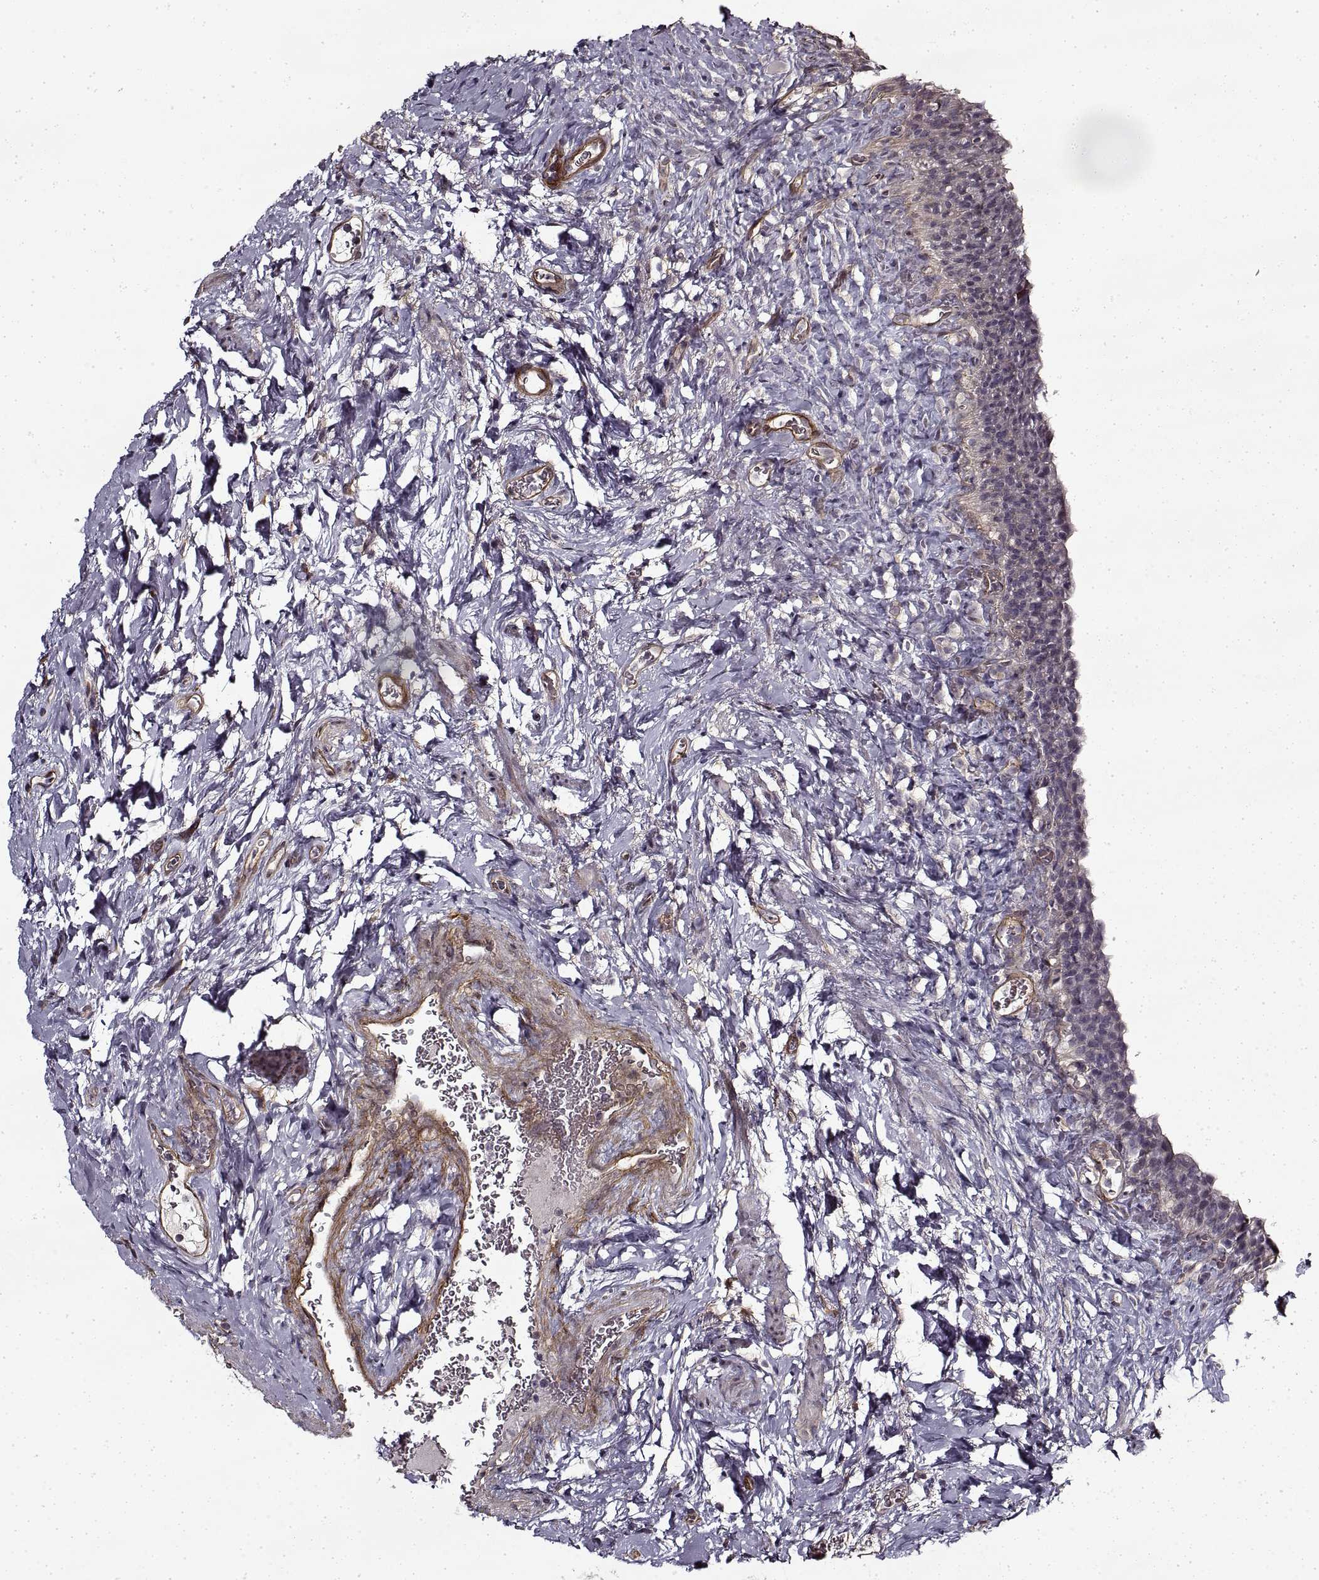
{"staining": {"intensity": "negative", "quantity": "none", "location": "none"}, "tissue": "urinary bladder", "cell_type": "Urothelial cells", "image_type": "normal", "snomed": [{"axis": "morphology", "description": "Normal tissue, NOS"}, {"axis": "topography", "description": "Urinary bladder"}], "caption": "DAB immunohistochemical staining of unremarkable human urinary bladder shows no significant staining in urothelial cells. (DAB (3,3'-diaminobenzidine) IHC visualized using brightfield microscopy, high magnification).", "gene": "LAMB2", "patient": {"sex": "male", "age": 76}}